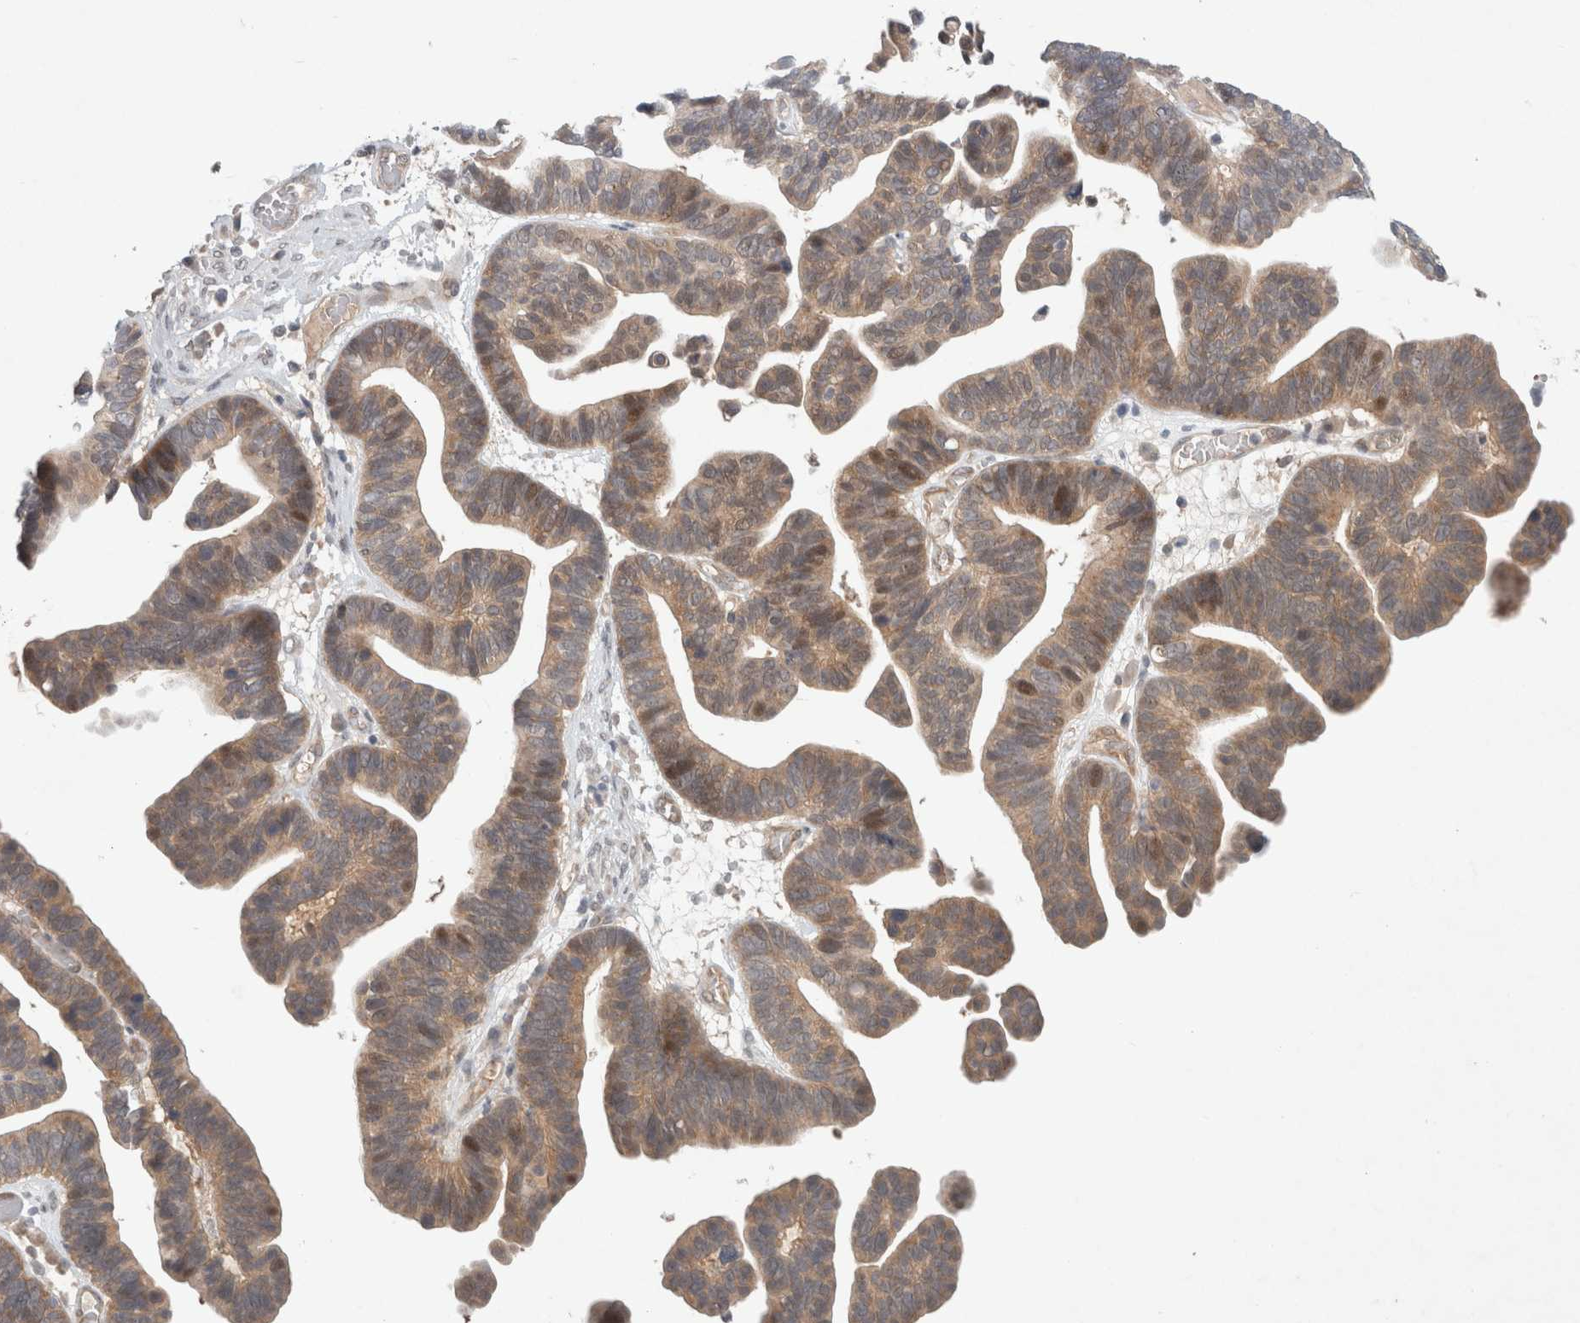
{"staining": {"intensity": "moderate", "quantity": ">75%", "location": "cytoplasmic/membranous,nuclear"}, "tissue": "ovarian cancer", "cell_type": "Tumor cells", "image_type": "cancer", "snomed": [{"axis": "morphology", "description": "Cystadenocarcinoma, serous, NOS"}, {"axis": "topography", "description": "Ovary"}], "caption": "Moderate cytoplasmic/membranous and nuclear protein positivity is identified in approximately >75% of tumor cells in ovarian cancer. Using DAB (brown) and hematoxylin (blue) stains, captured at high magnification using brightfield microscopy.", "gene": "RASAL2", "patient": {"sex": "female", "age": 56}}